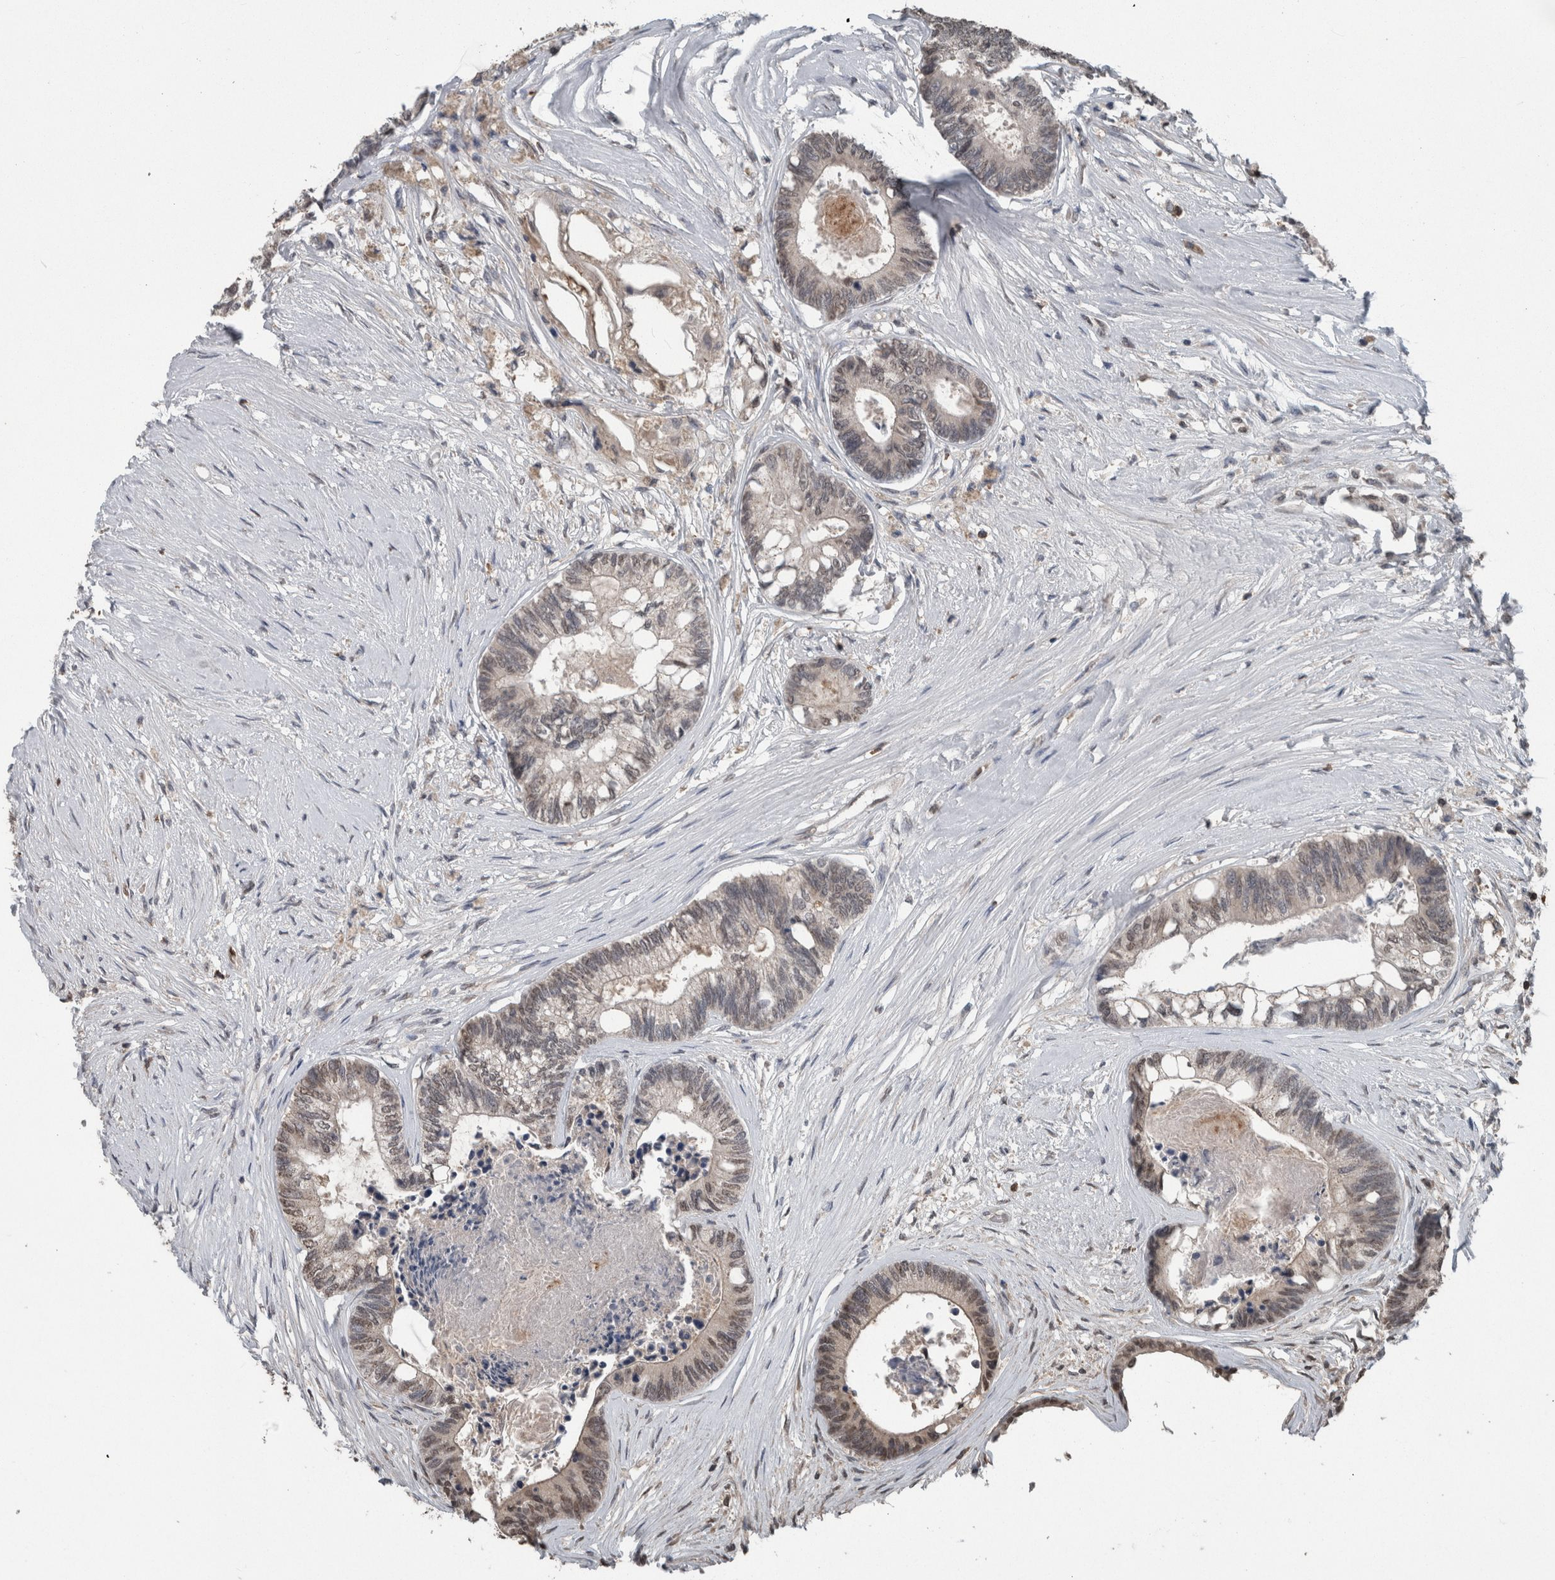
{"staining": {"intensity": "weak", "quantity": "25%-75%", "location": "nuclear"}, "tissue": "colorectal cancer", "cell_type": "Tumor cells", "image_type": "cancer", "snomed": [{"axis": "morphology", "description": "Adenocarcinoma, NOS"}, {"axis": "topography", "description": "Rectum"}], "caption": "Colorectal cancer stained for a protein demonstrates weak nuclear positivity in tumor cells. (DAB IHC, brown staining for protein, blue staining for nuclei).", "gene": "MAFF", "patient": {"sex": "male", "age": 63}}